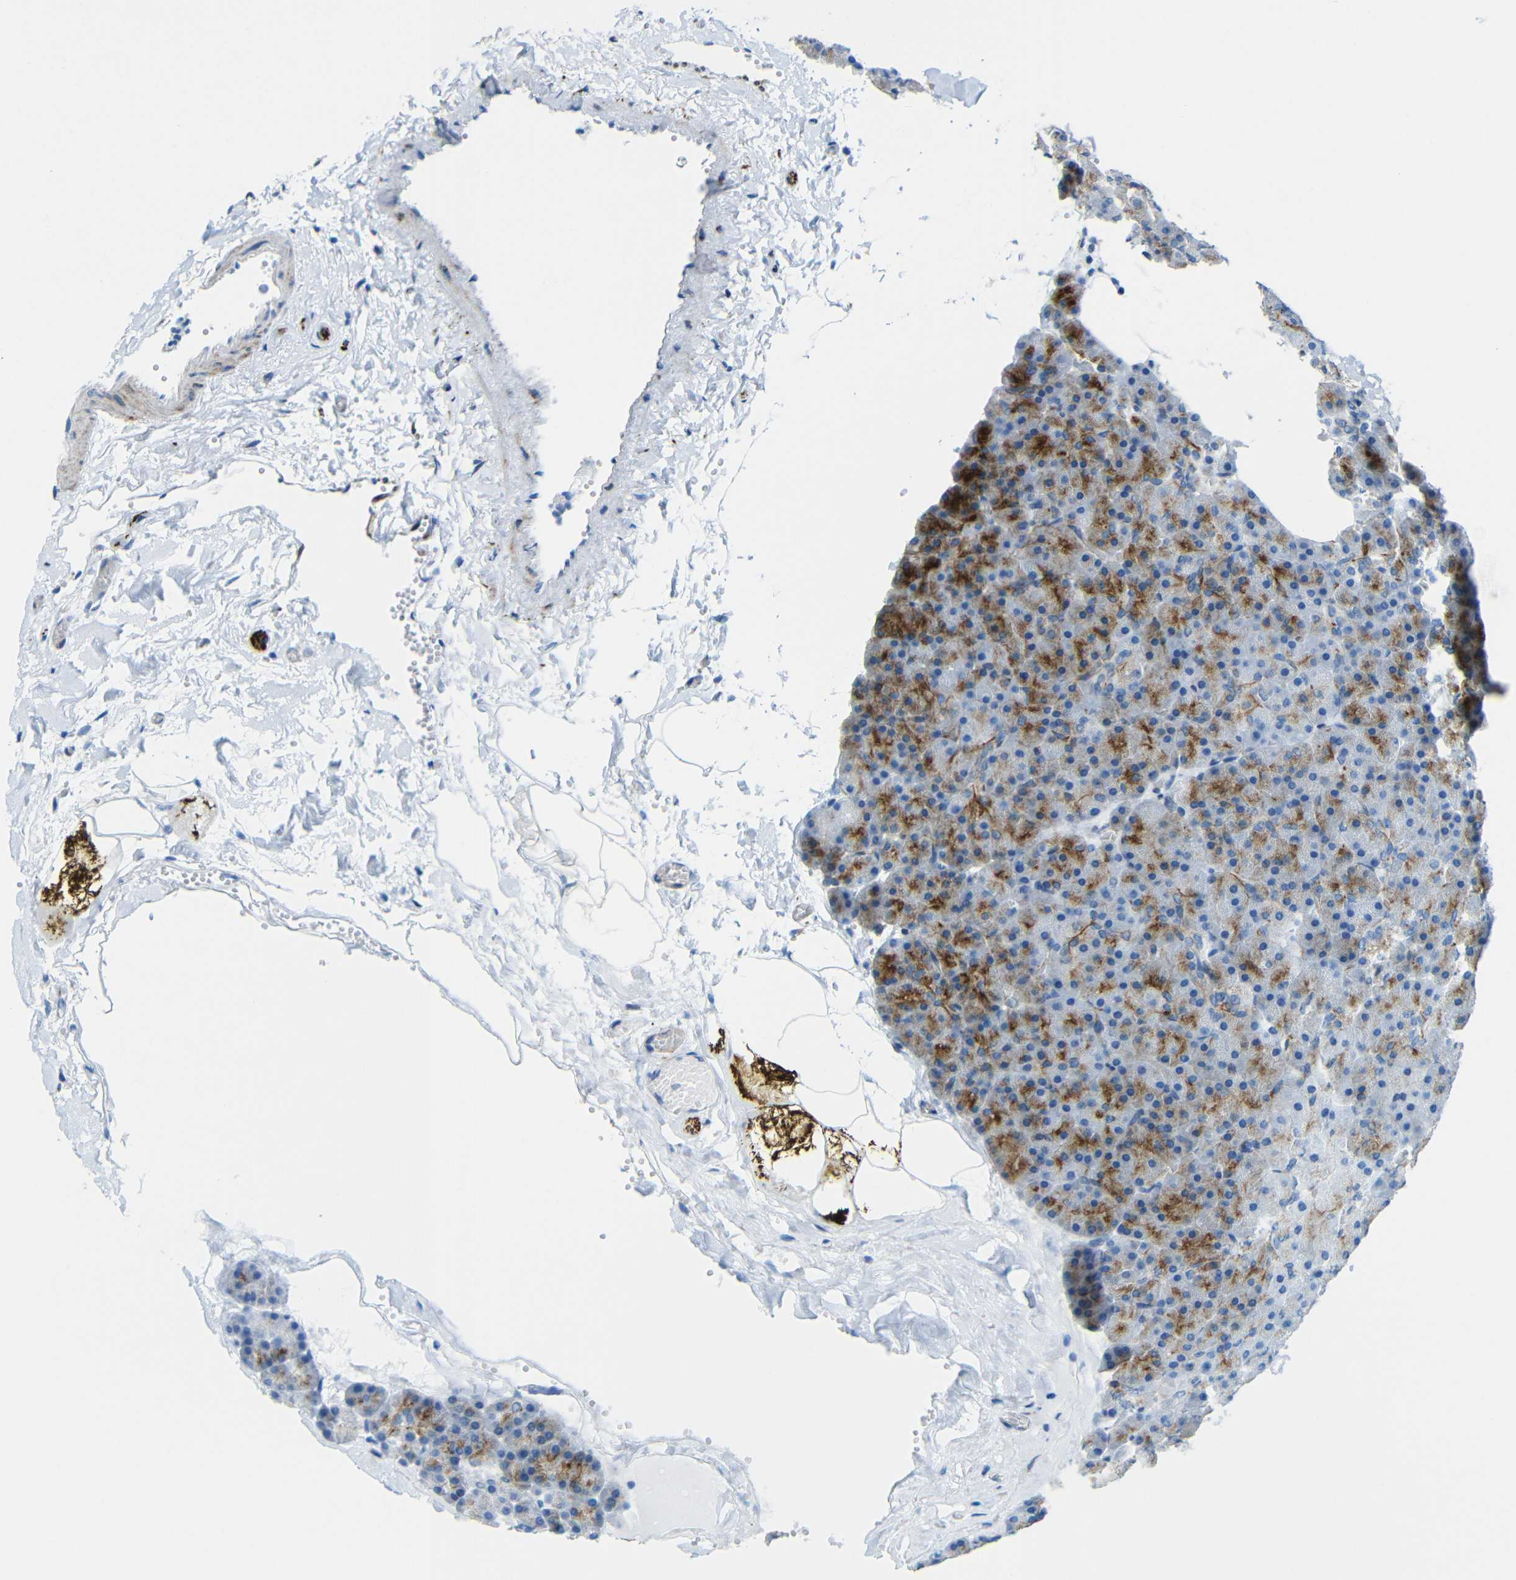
{"staining": {"intensity": "strong", "quantity": "25%-75%", "location": "cytoplasmic/membranous"}, "tissue": "pancreas", "cell_type": "Exocrine glandular cells", "image_type": "normal", "snomed": [{"axis": "morphology", "description": "Normal tissue, NOS"}, {"axis": "topography", "description": "Pancreas"}], "caption": "Immunohistochemical staining of benign human pancreas displays strong cytoplasmic/membranous protein positivity in about 25%-75% of exocrine glandular cells.", "gene": "TUBB4B", "patient": {"sex": "female", "age": 35}}